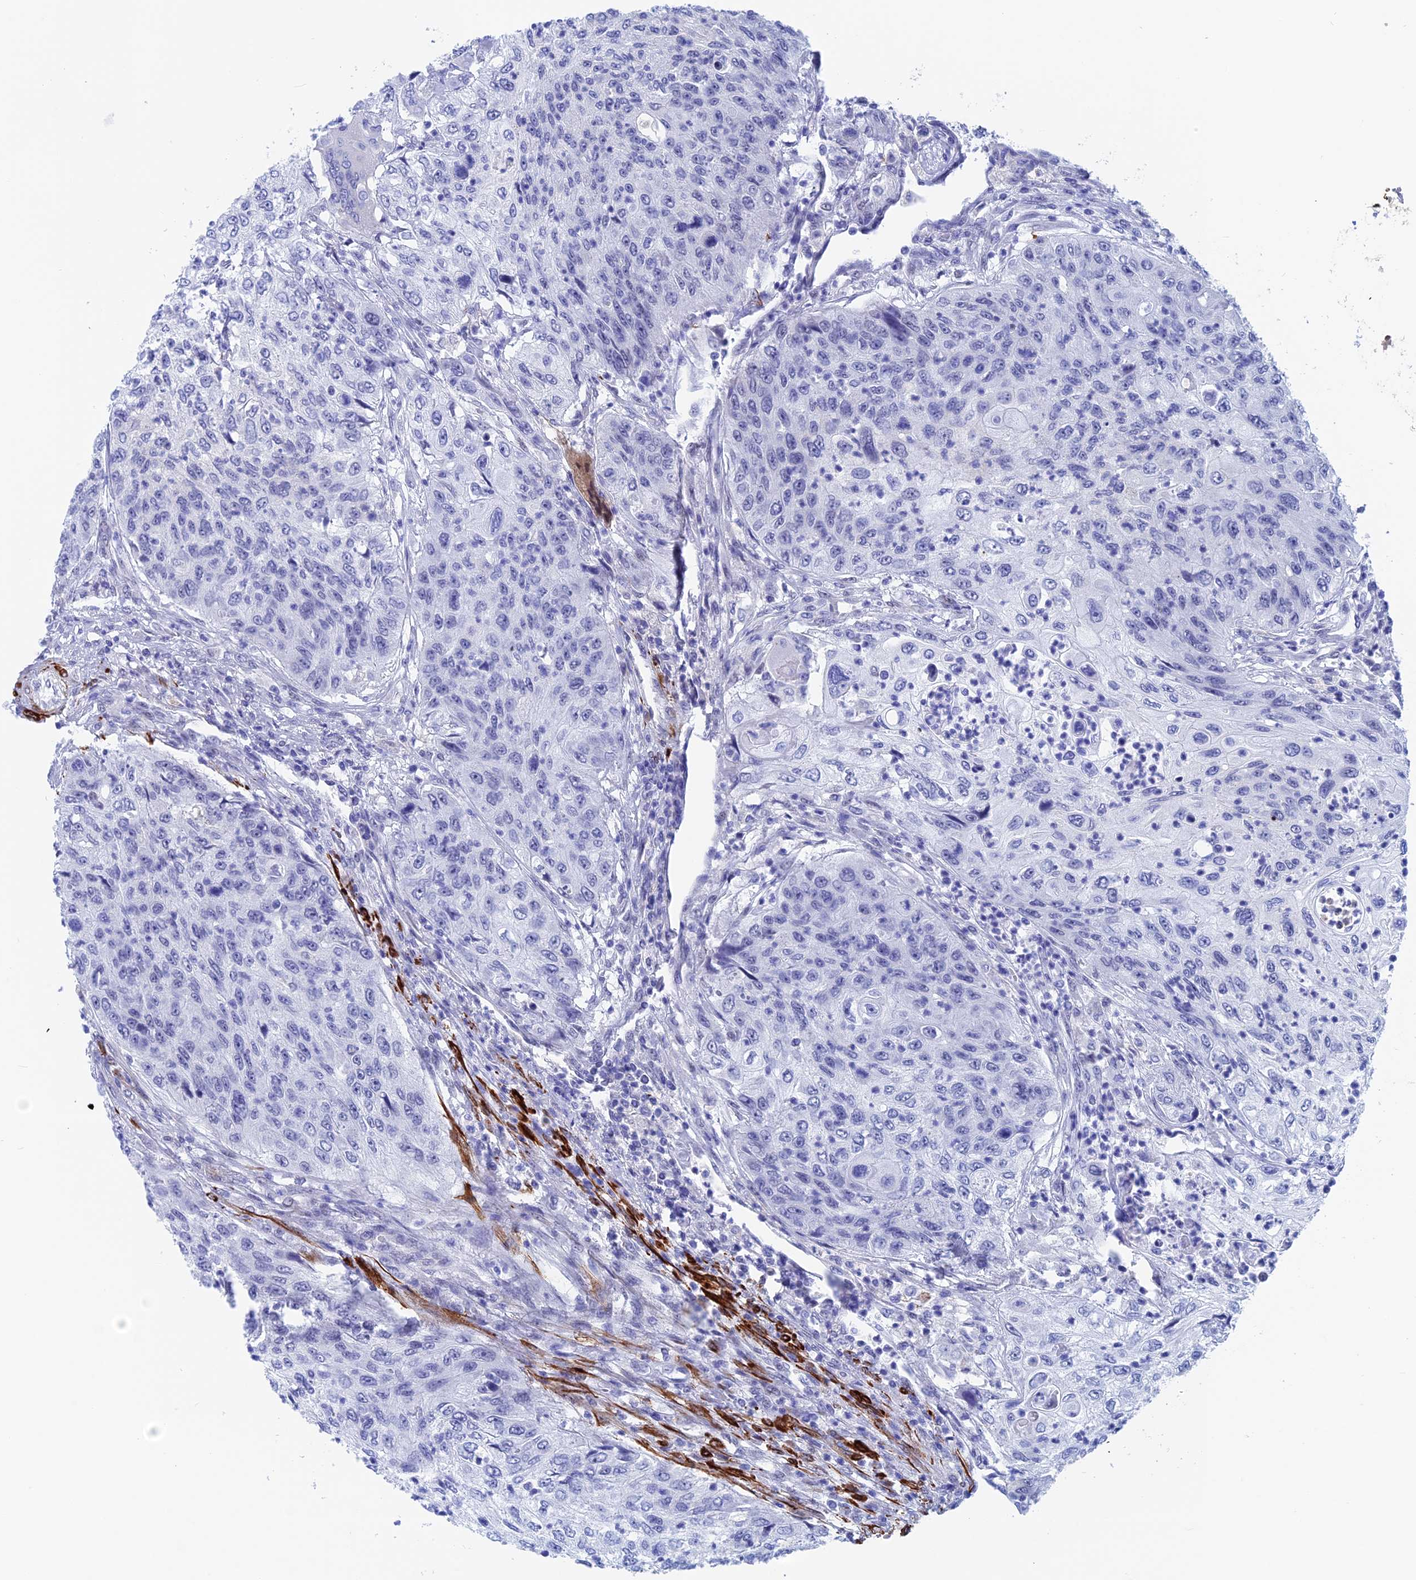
{"staining": {"intensity": "negative", "quantity": "none", "location": "none"}, "tissue": "urothelial cancer", "cell_type": "Tumor cells", "image_type": "cancer", "snomed": [{"axis": "morphology", "description": "Urothelial carcinoma, High grade"}, {"axis": "topography", "description": "Urinary bladder"}], "caption": "A photomicrograph of urothelial cancer stained for a protein demonstrates no brown staining in tumor cells. The staining is performed using DAB brown chromogen with nuclei counter-stained in using hematoxylin.", "gene": "WDR83", "patient": {"sex": "female", "age": 60}}